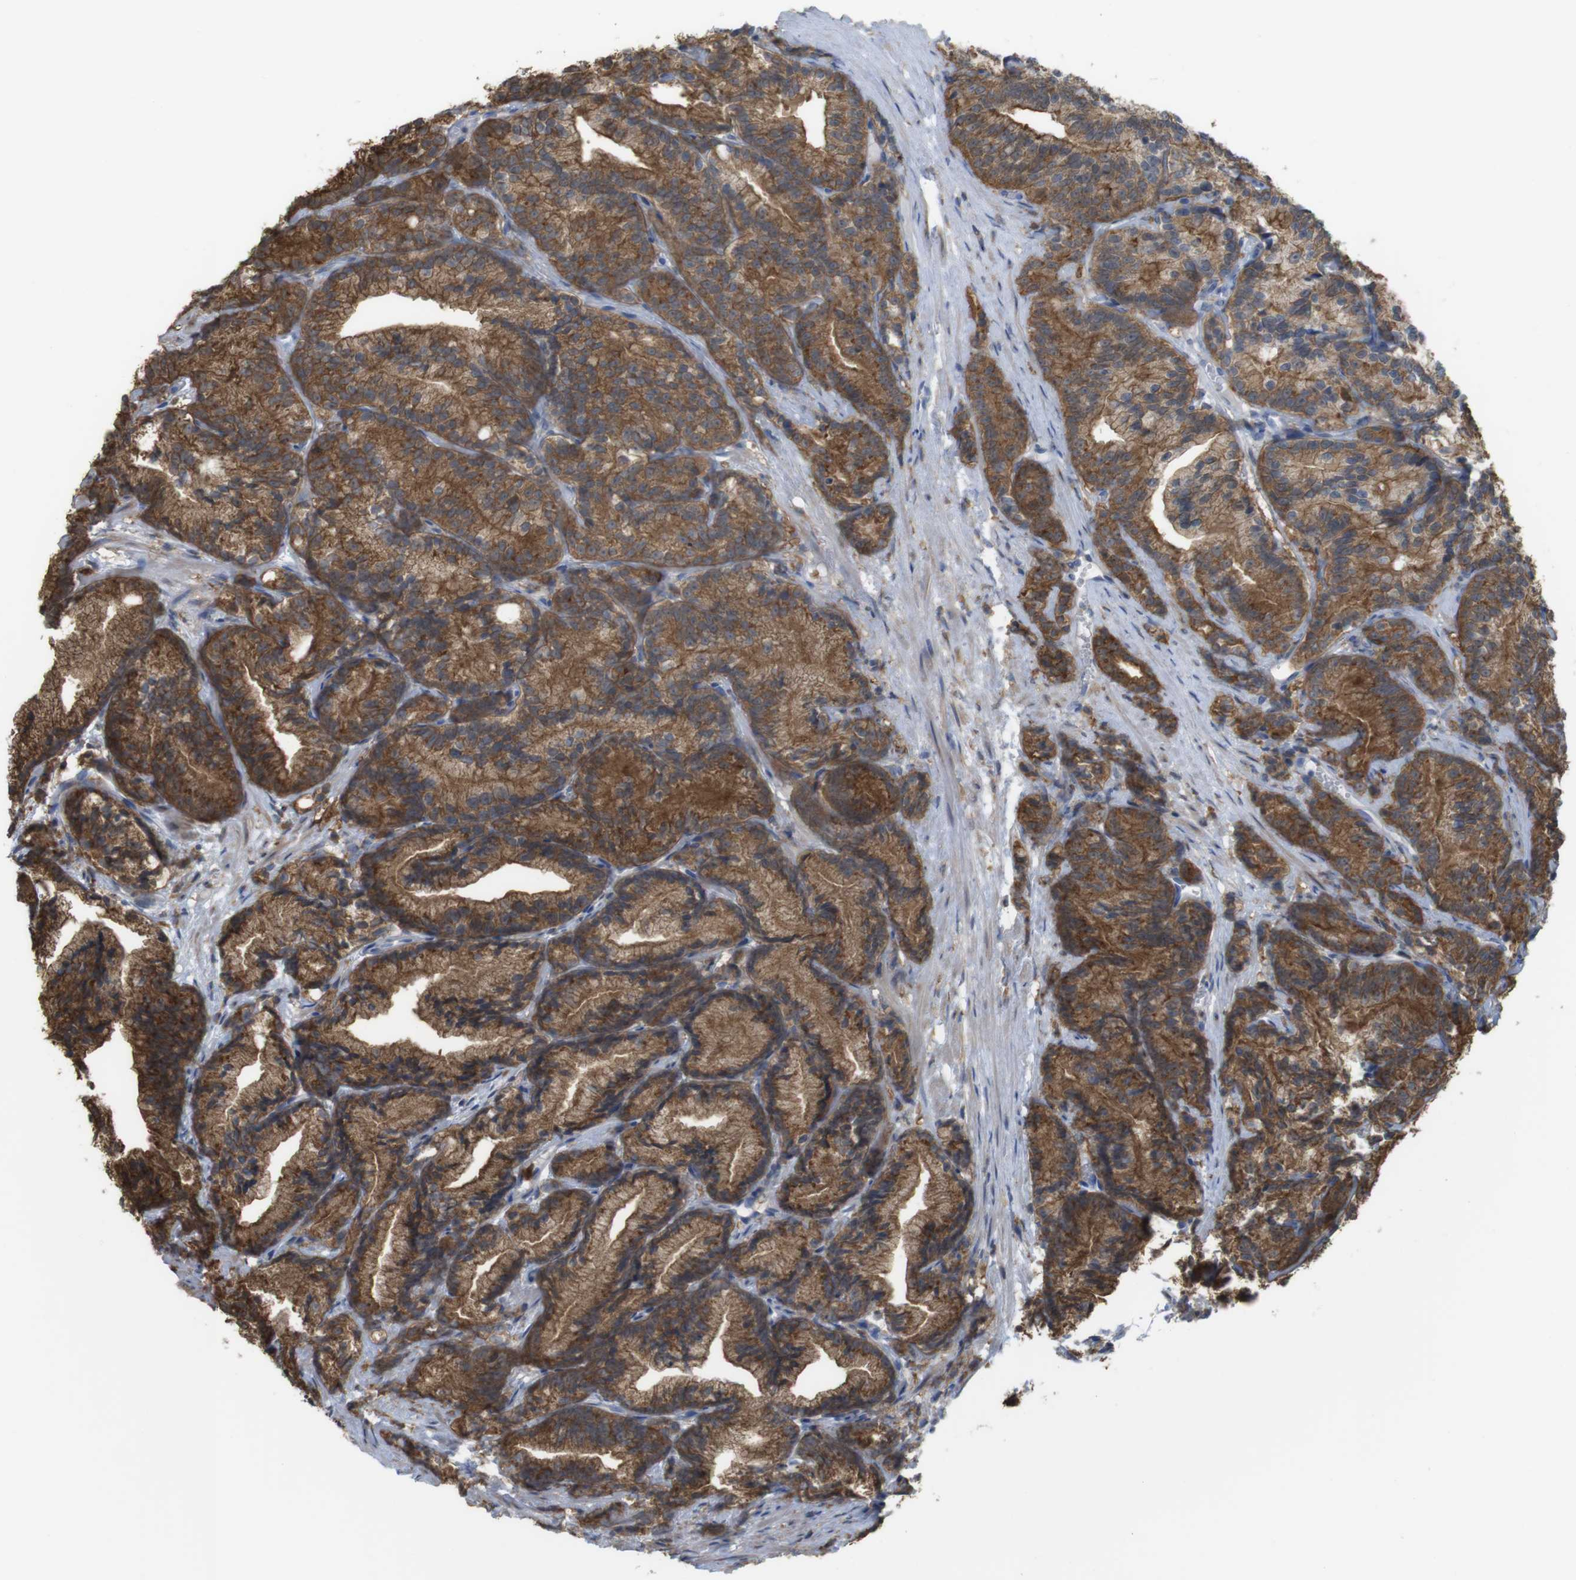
{"staining": {"intensity": "moderate", "quantity": ">75%", "location": "cytoplasmic/membranous"}, "tissue": "prostate cancer", "cell_type": "Tumor cells", "image_type": "cancer", "snomed": [{"axis": "morphology", "description": "Adenocarcinoma, Low grade"}, {"axis": "topography", "description": "Prostate"}], "caption": "Moderate cytoplasmic/membranous protein expression is identified in about >75% of tumor cells in prostate cancer.", "gene": "PRKCD", "patient": {"sex": "male", "age": 89}}